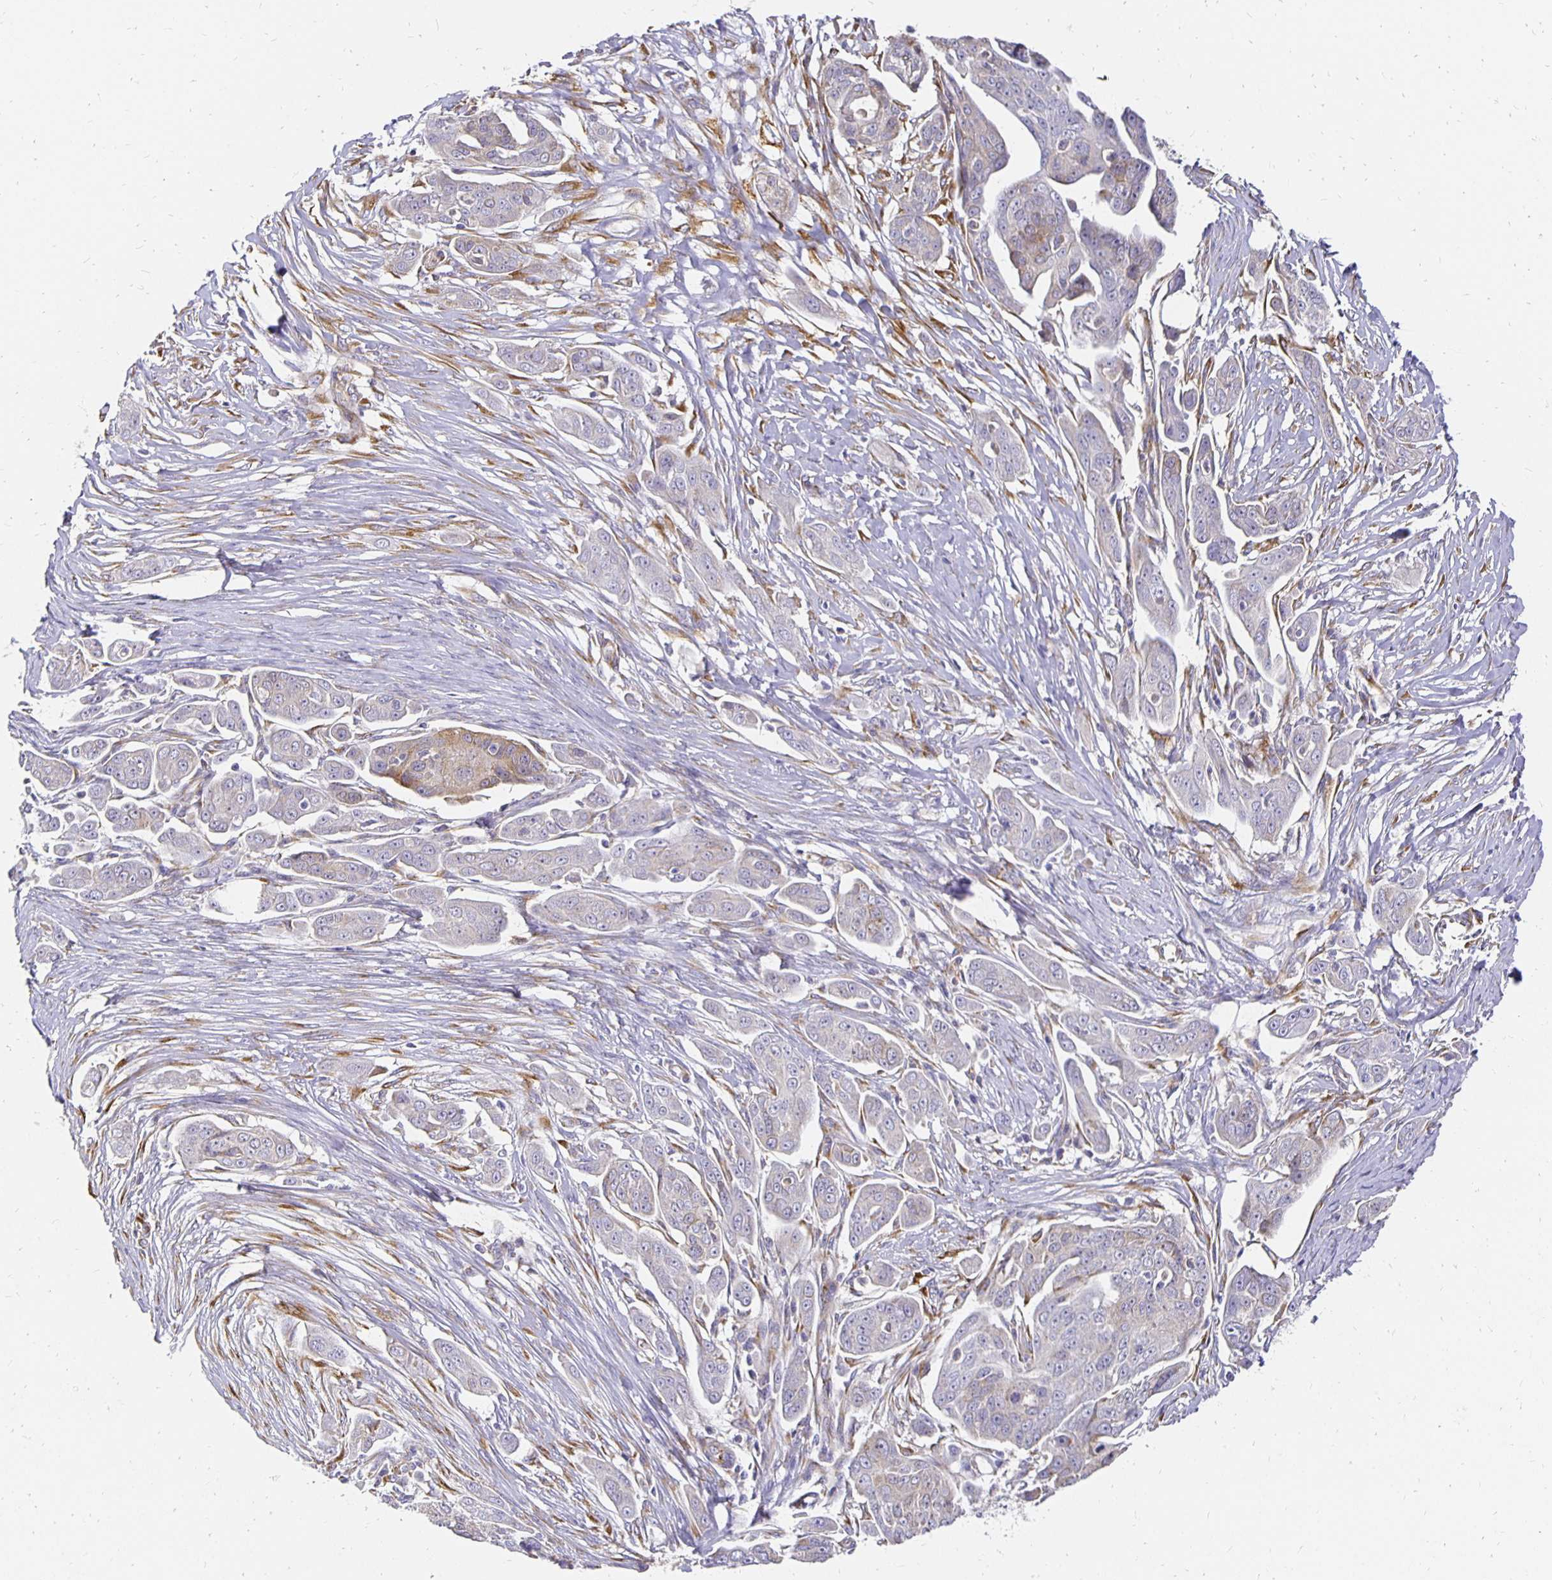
{"staining": {"intensity": "negative", "quantity": "none", "location": "none"}, "tissue": "ovarian cancer", "cell_type": "Tumor cells", "image_type": "cancer", "snomed": [{"axis": "morphology", "description": "Carcinoma, endometroid"}, {"axis": "topography", "description": "Ovary"}], "caption": "A photomicrograph of ovarian cancer (endometroid carcinoma) stained for a protein demonstrates no brown staining in tumor cells.", "gene": "PLOD1", "patient": {"sex": "female", "age": 70}}